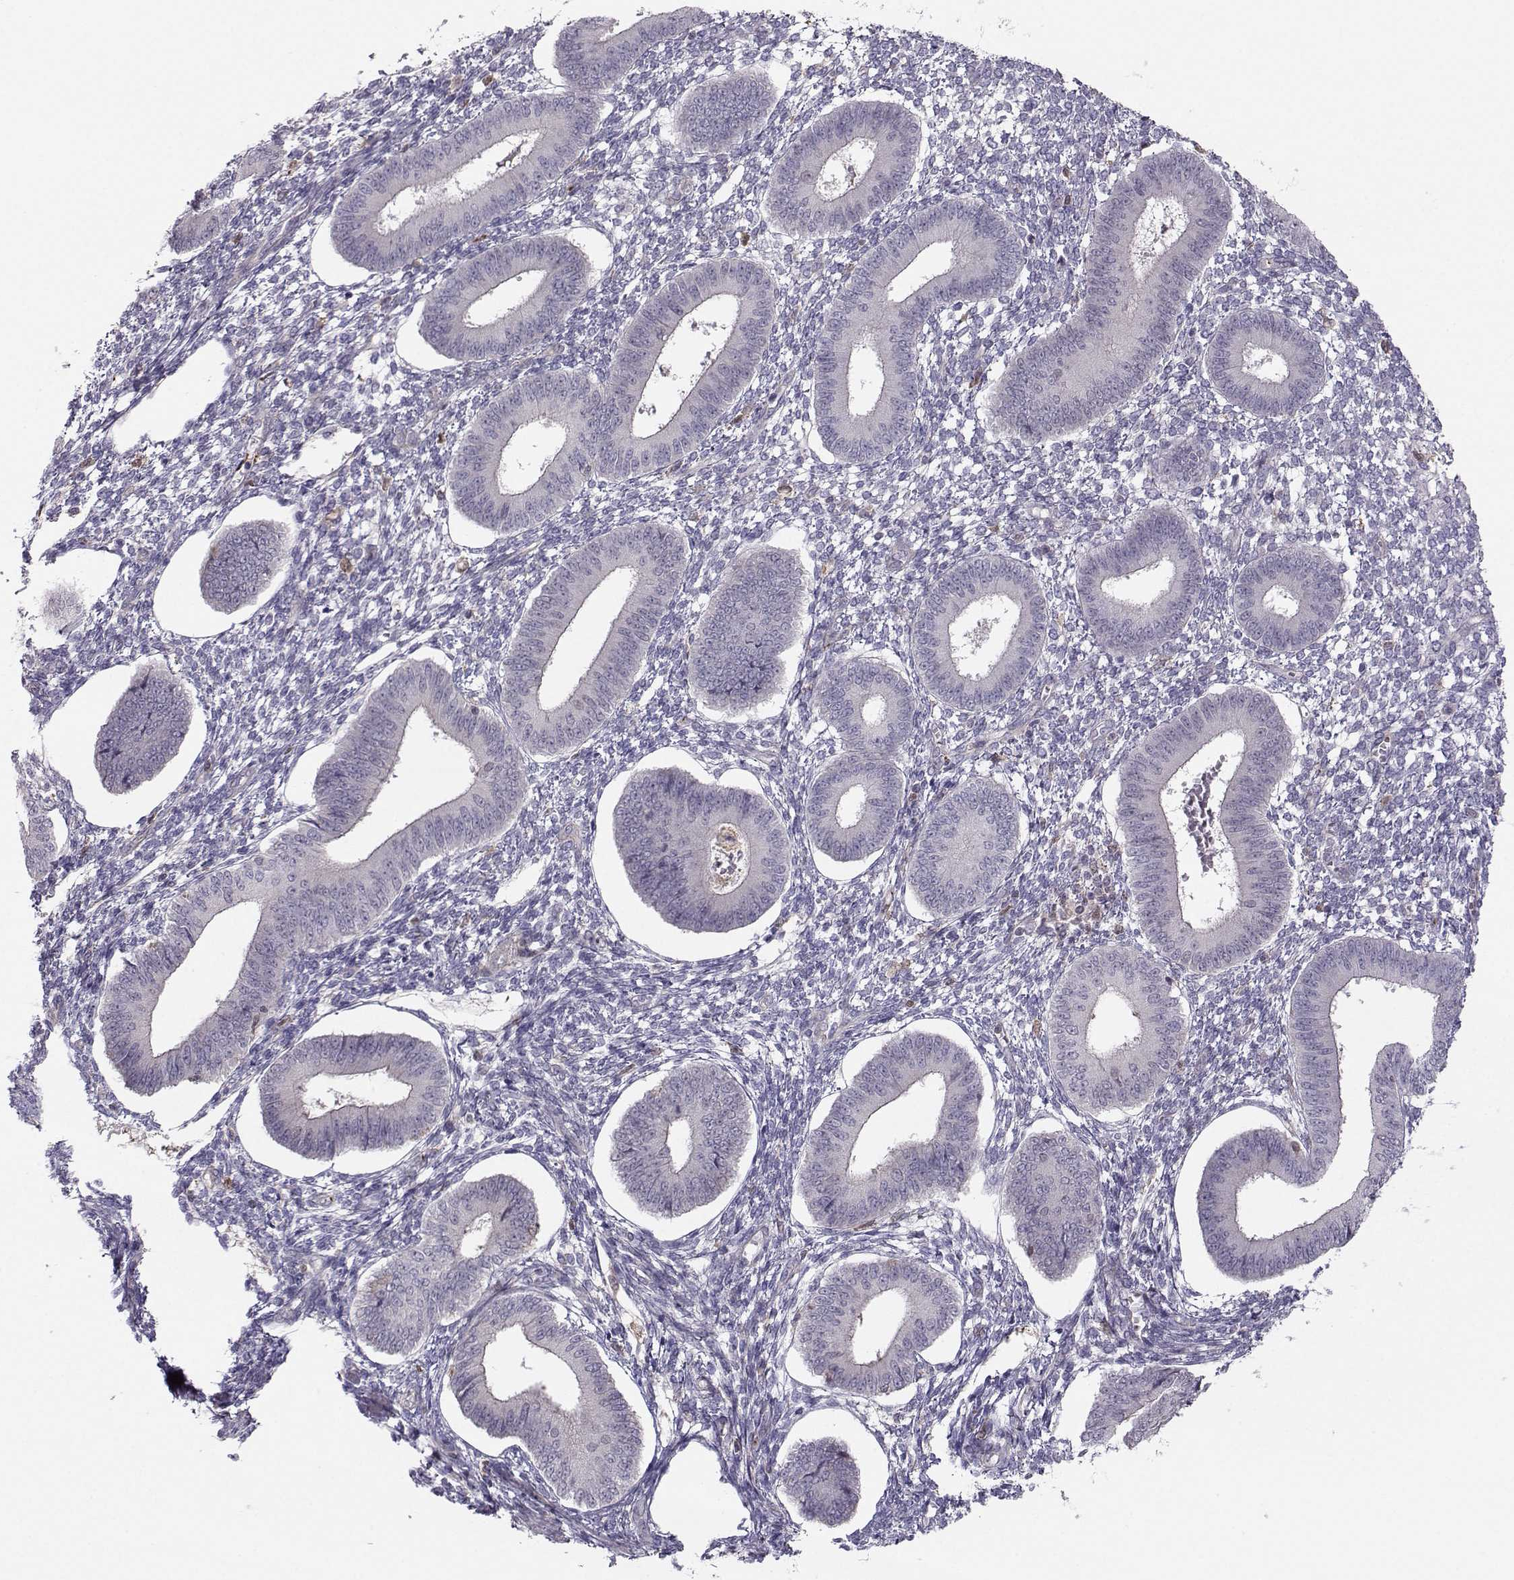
{"staining": {"intensity": "negative", "quantity": "none", "location": "none"}, "tissue": "endometrium", "cell_type": "Cells in endometrial stroma", "image_type": "normal", "snomed": [{"axis": "morphology", "description": "Normal tissue, NOS"}, {"axis": "topography", "description": "Endometrium"}], "caption": "A high-resolution micrograph shows immunohistochemistry staining of unremarkable endometrium, which exhibits no significant positivity in cells in endometrial stroma.", "gene": "ASB16", "patient": {"sex": "female", "age": 42}}